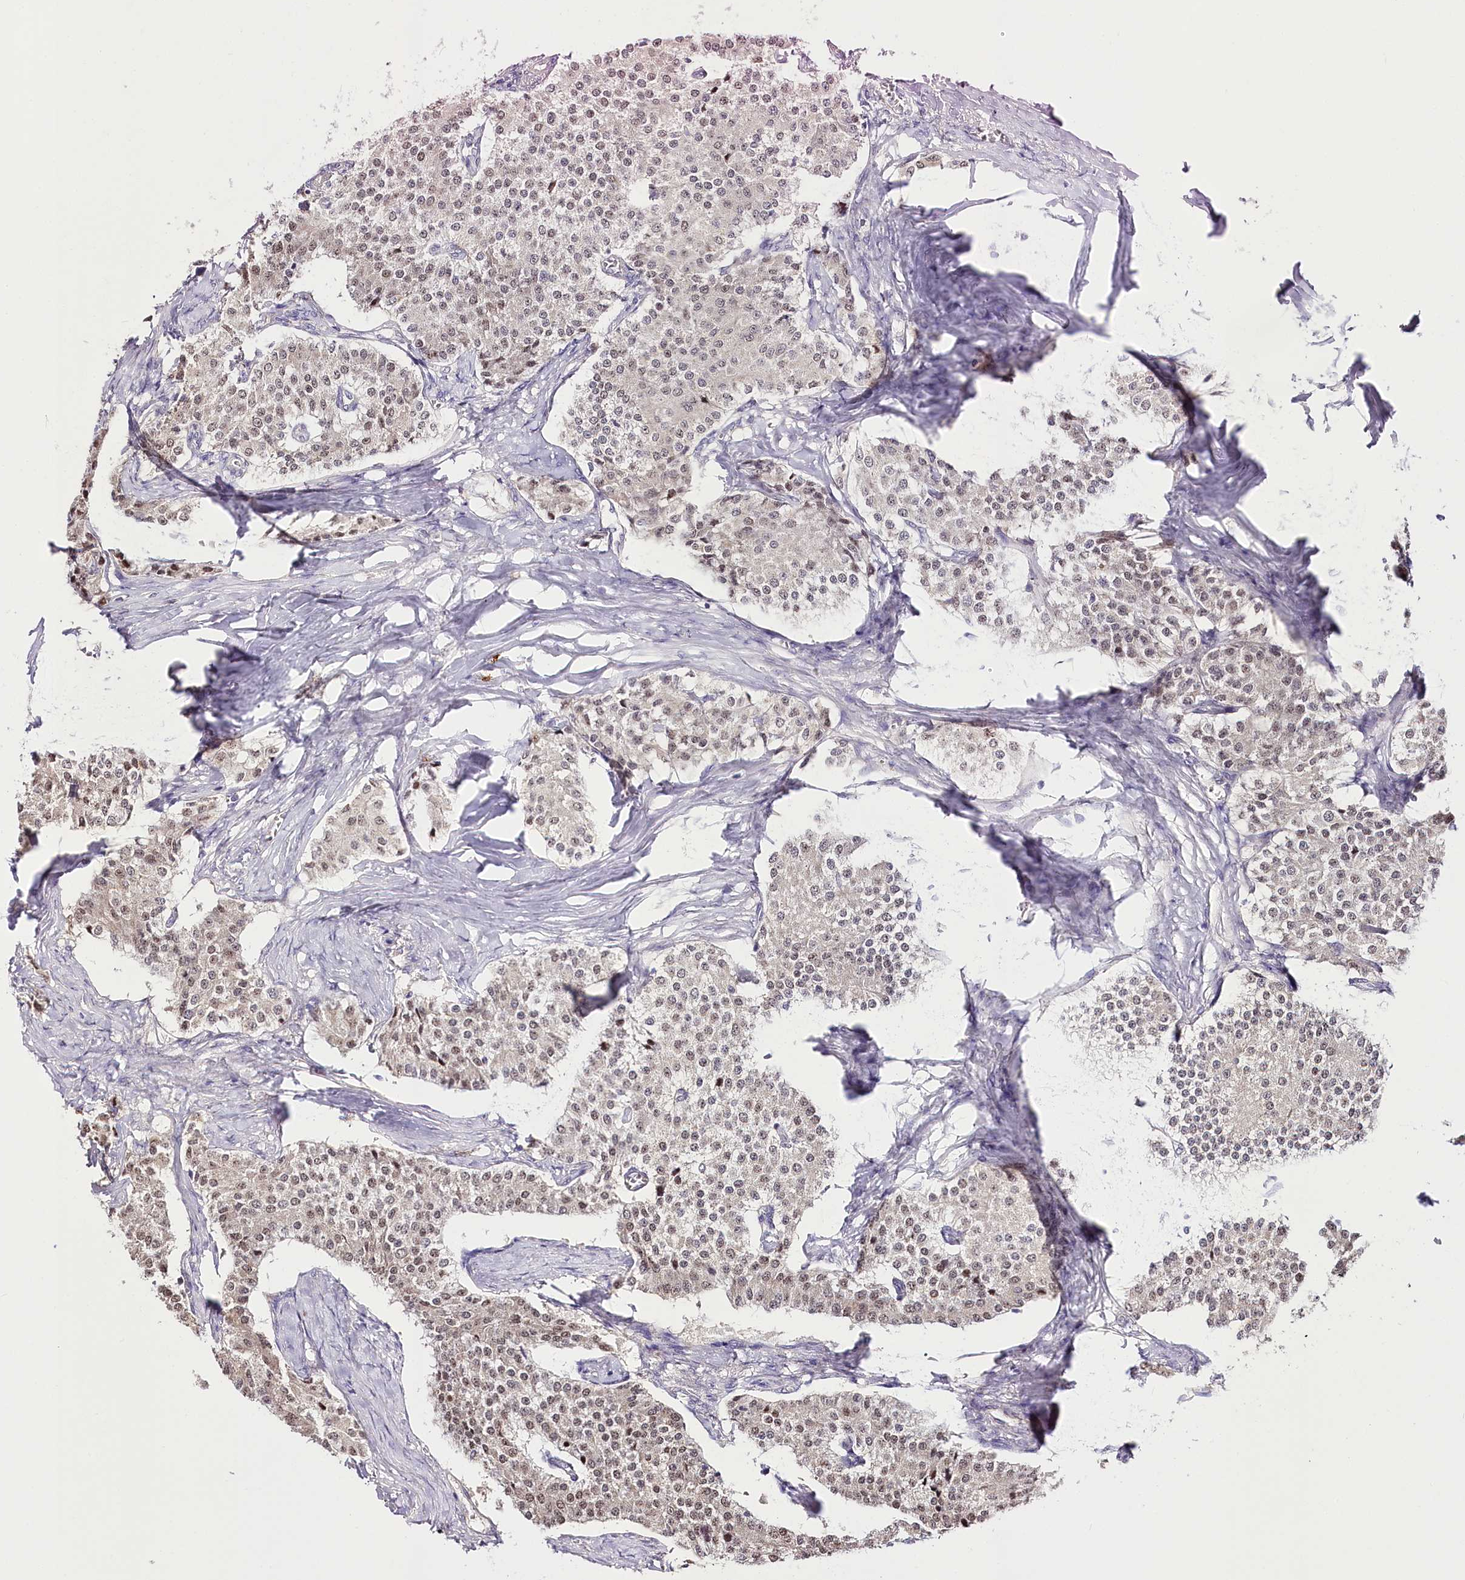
{"staining": {"intensity": "weak", "quantity": ">75%", "location": "nuclear"}, "tissue": "carcinoid", "cell_type": "Tumor cells", "image_type": "cancer", "snomed": [{"axis": "morphology", "description": "Carcinoid, malignant, NOS"}, {"axis": "topography", "description": "Colon"}], "caption": "Immunohistochemical staining of carcinoid reveals weak nuclear protein expression in about >75% of tumor cells. (brown staining indicates protein expression, while blue staining denotes nuclei).", "gene": "ZNF226", "patient": {"sex": "female", "age": 52}}